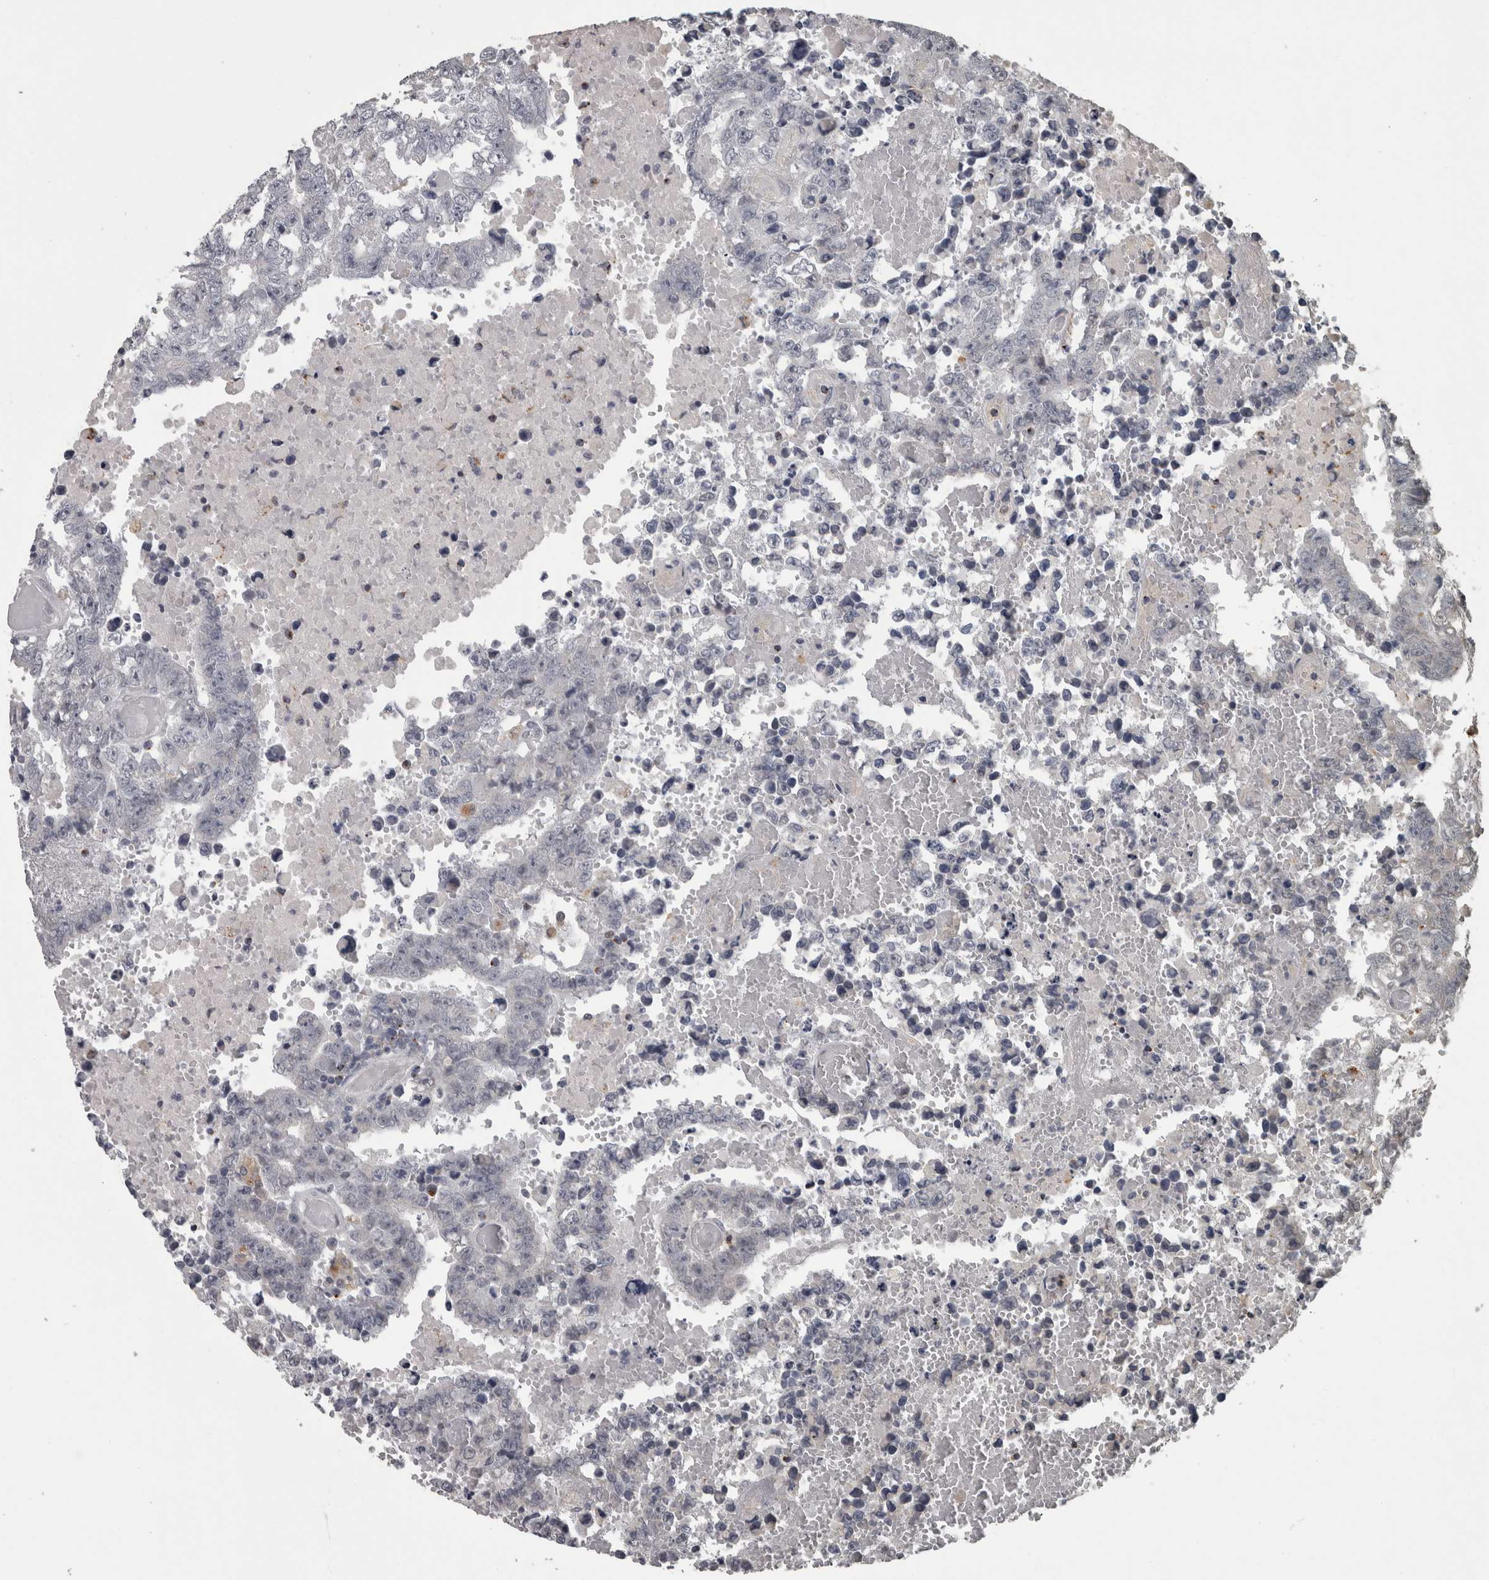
{"staining": {"intensity": "negative", "quantity": "none", "location": "none"}, "tissue": "testis cancer", "cell_type": "Tumor cells", "image_type": "cancer", "snomed": [{"axis": "morphology", "description": "Carcinoma, Embryonal, NOS"}, {"axis": "topography", "description": "Testis"}], "caption": "An image of human testis cancer (embryonal carcinoma) is negative for staining in tumor cells.", "gene": "NAAA", "patient": {"sex": "male", "age": 25}}